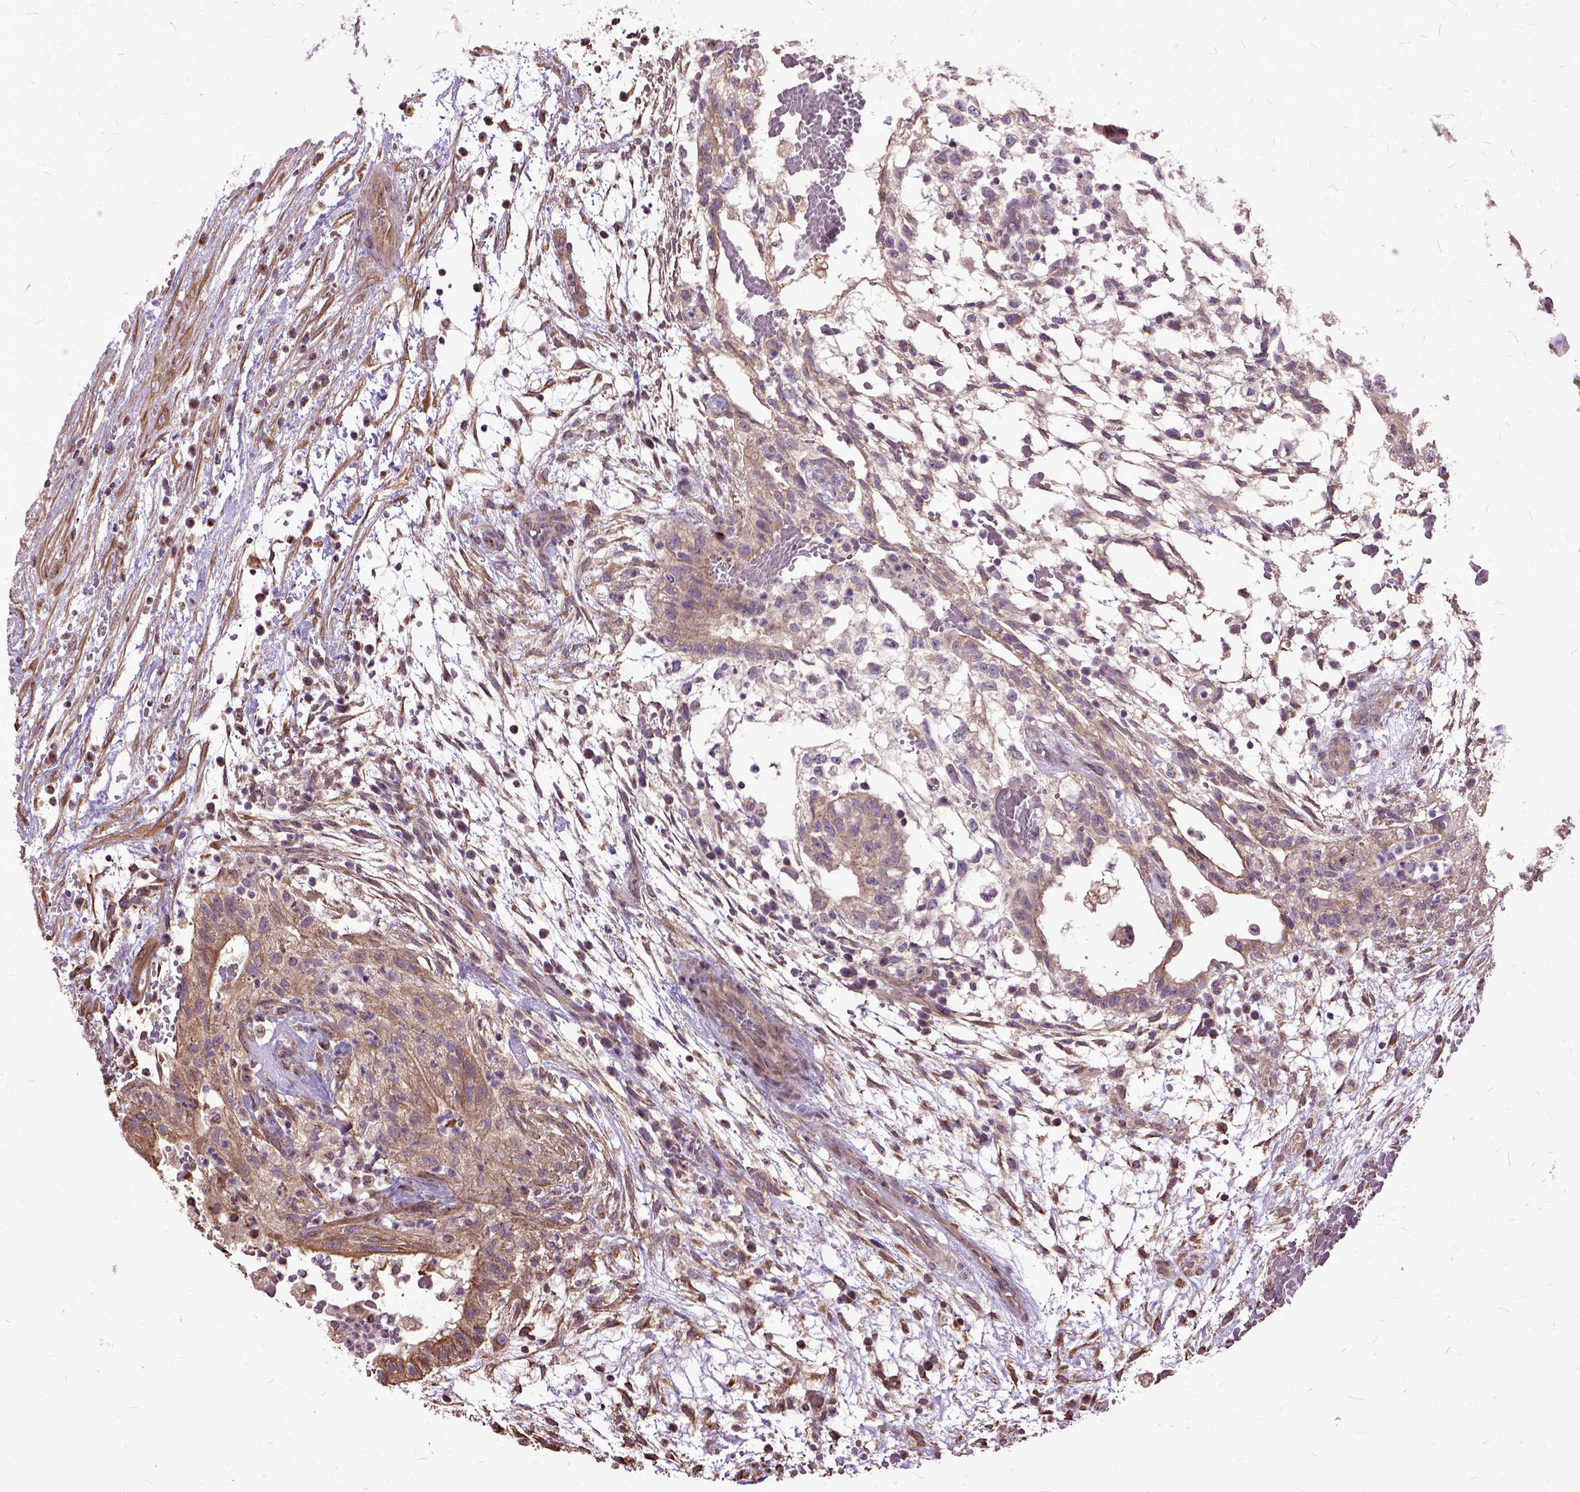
{"staining": {"intensity": "weak", "quantity": ">75%", "location": "cytoplasmic/membranous"}, "tissue": "testis cancer", "cell_type": "Tumor cells", "image_type": "cancer", "snomed": [{"axis": "morphology", "description": "Normal tissue, NOS"}, {"axis": "morphology", "description": "Carcinoma, Embryonal, NOS"}, {"axis": "topography", "description": "Testis"}], "caption": "Immunohistochemistry of human testis embryonal carcinoma reveals low levels of weak cytoplasmic/membranous expression in about >75% of tumor cells. (brown staining indicates protein expression, while blue staining denotes nuclei).", "gene": "AREG", "patient": {"sex": "male", "age": 32}}